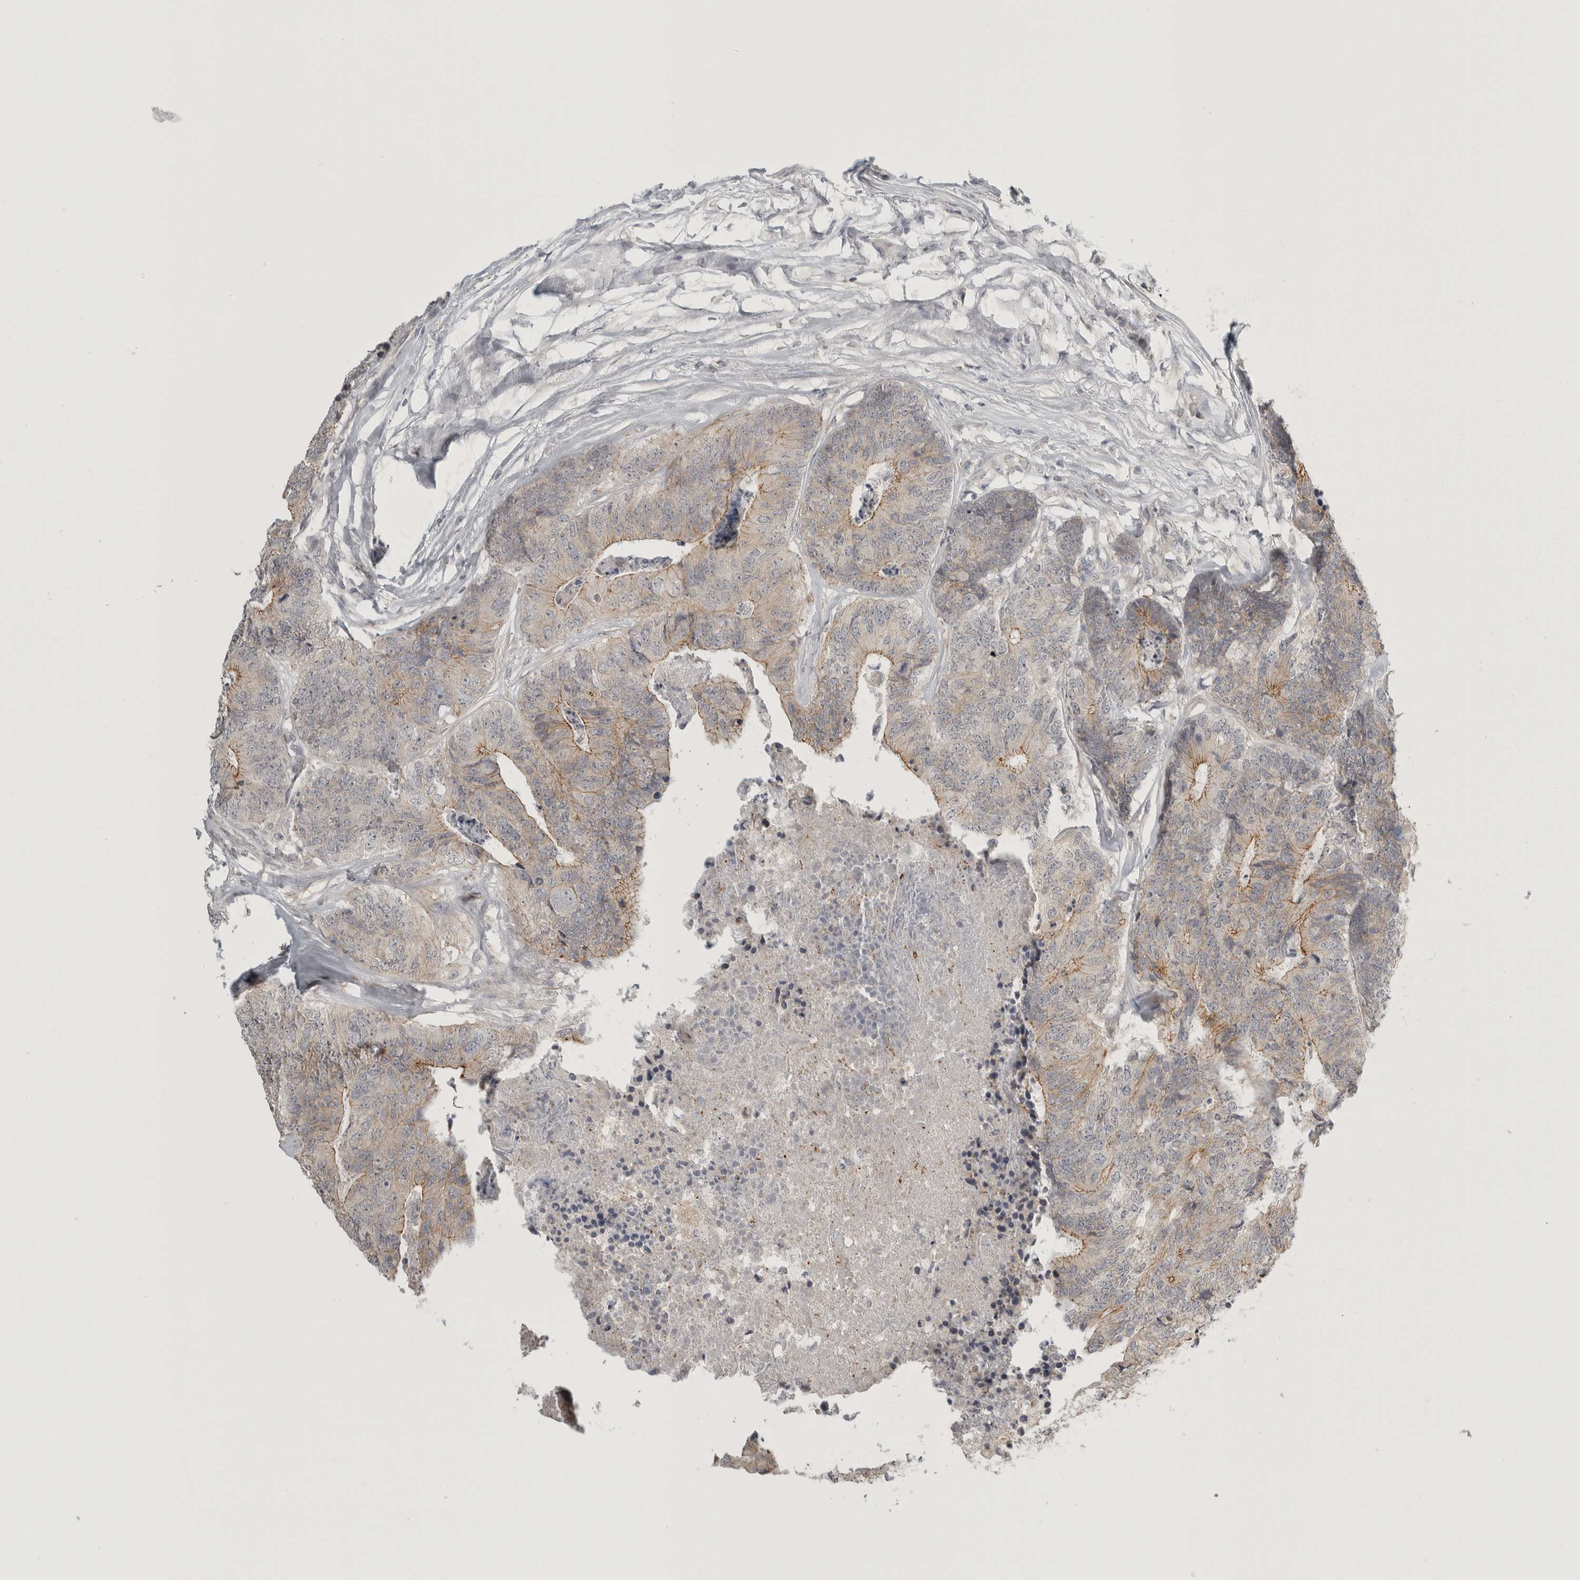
{"staining": {"intensity": "moderate", "quantity": "<25%", "location": "cytoplasmic/membranous"}, "tissue": "colorectal cancer", "cell_type": "Tumor cells", "image_type": "cancer", "snomed": [{"axis": "morphology", "description": "Adenocarcinoma, NOS"}, {"axis": "topography", "description": "Colon"}], "caption": "Immunohistochemistry (IHC) (DAB) staining of human colorectal cancer (adenocarcinoma) displays moderate cytoplasmic/membranous protein staining in about <25% of tumor cells. The staining was performed using DAB (3,3'-diaminobenzidine), with brown indicating positive protein expression. Nuclei are stained blue with hematoxylin.", "gene": "STAB2", "patient": {"sex": "female", "age": 67}}